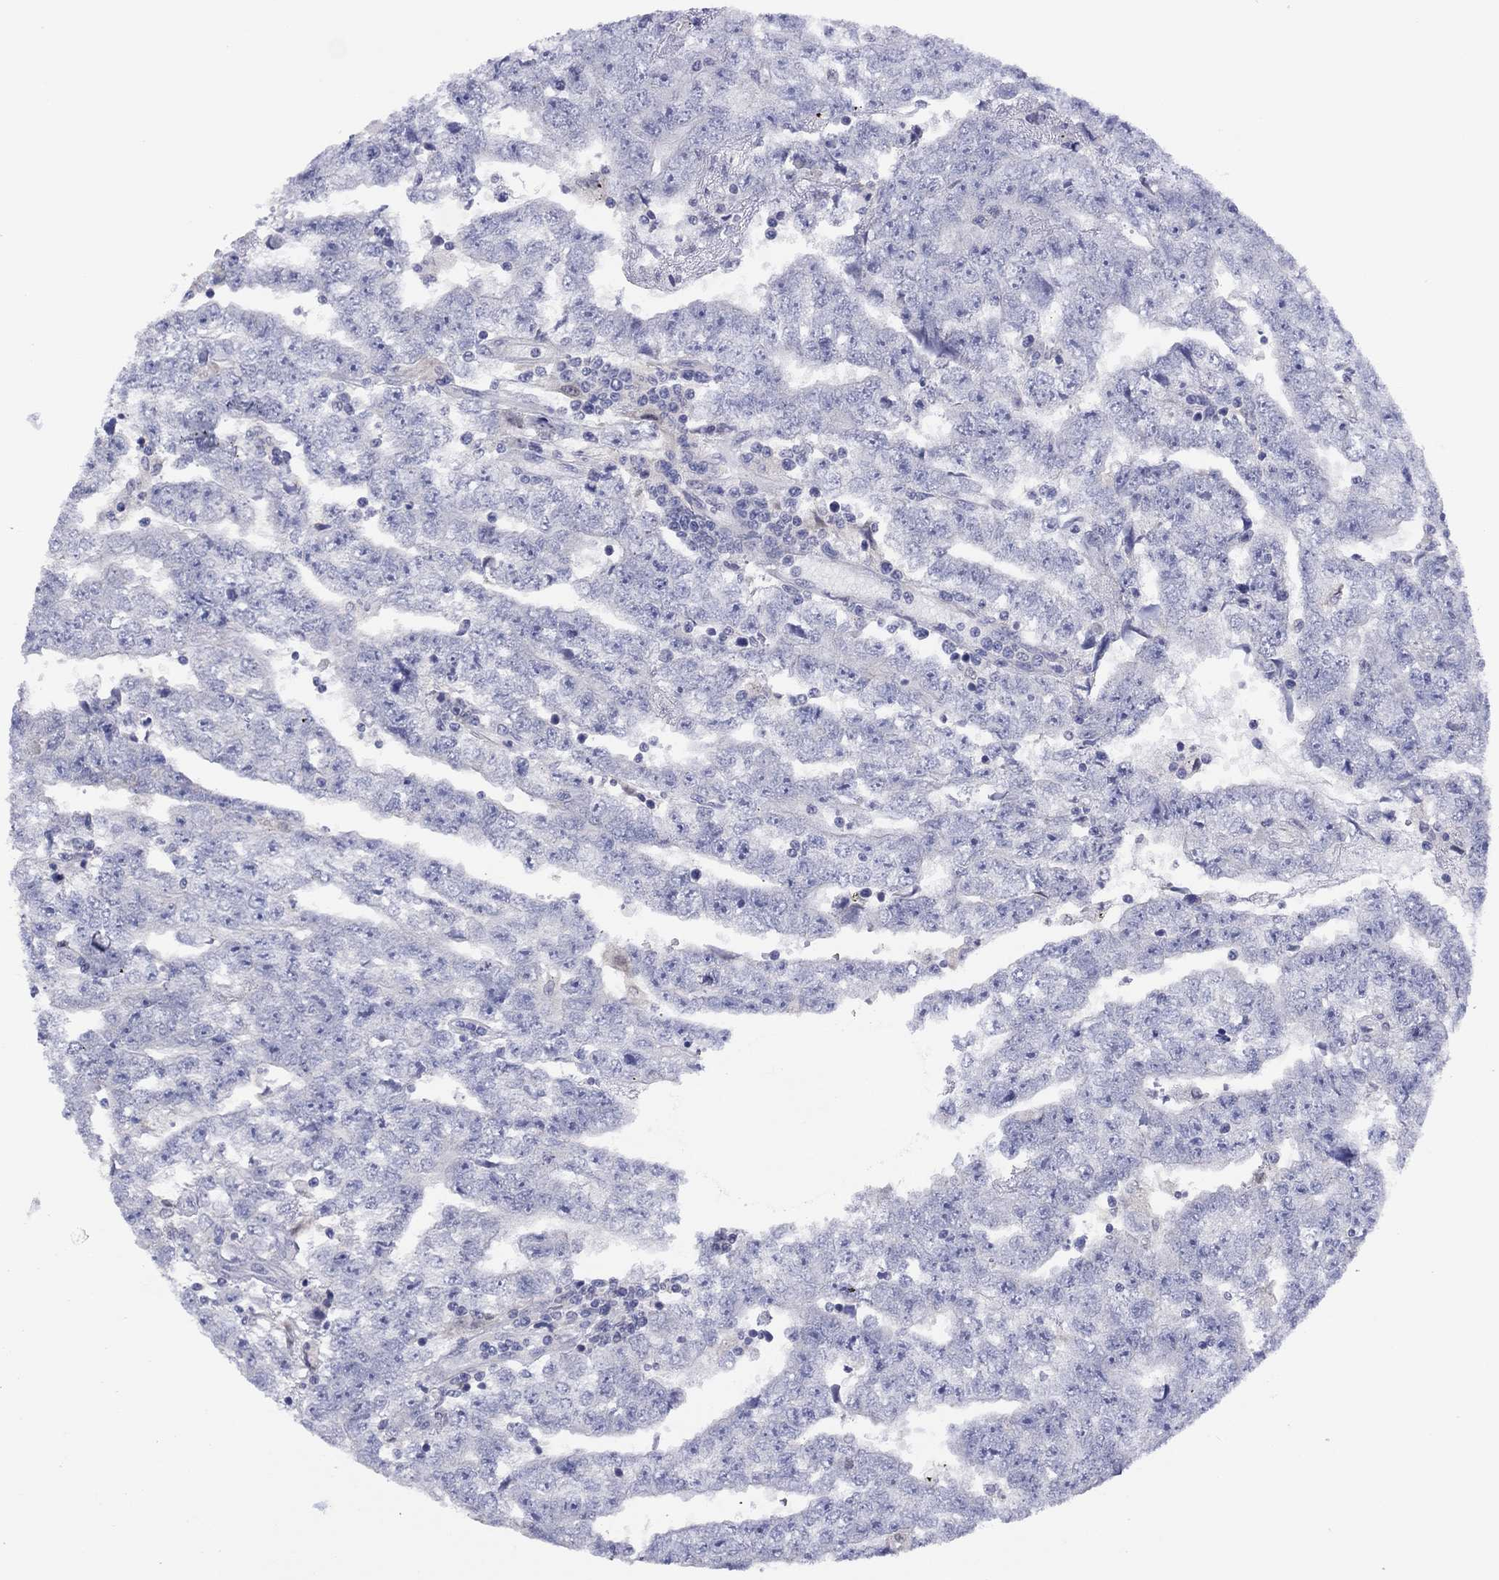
{"staining": {"intensity": "negative", "quantity": "none", "location": "none"}, "tissue": "testis cancer", "cell_type": "Tumor cells", "image_type": "cancer", "snomed": [{"axis": "morphology", "description": "Carcinoma, Embryonal, NOS"}, {"axis": "topography", "description": "Testis"}], "caption": "Protein analysis of testis cancer (embryonal carcinoma) displays no significant positivity in tumor cells.", "gene": "CYP2B6", "patient": {"sex": "male", "age": 25}}